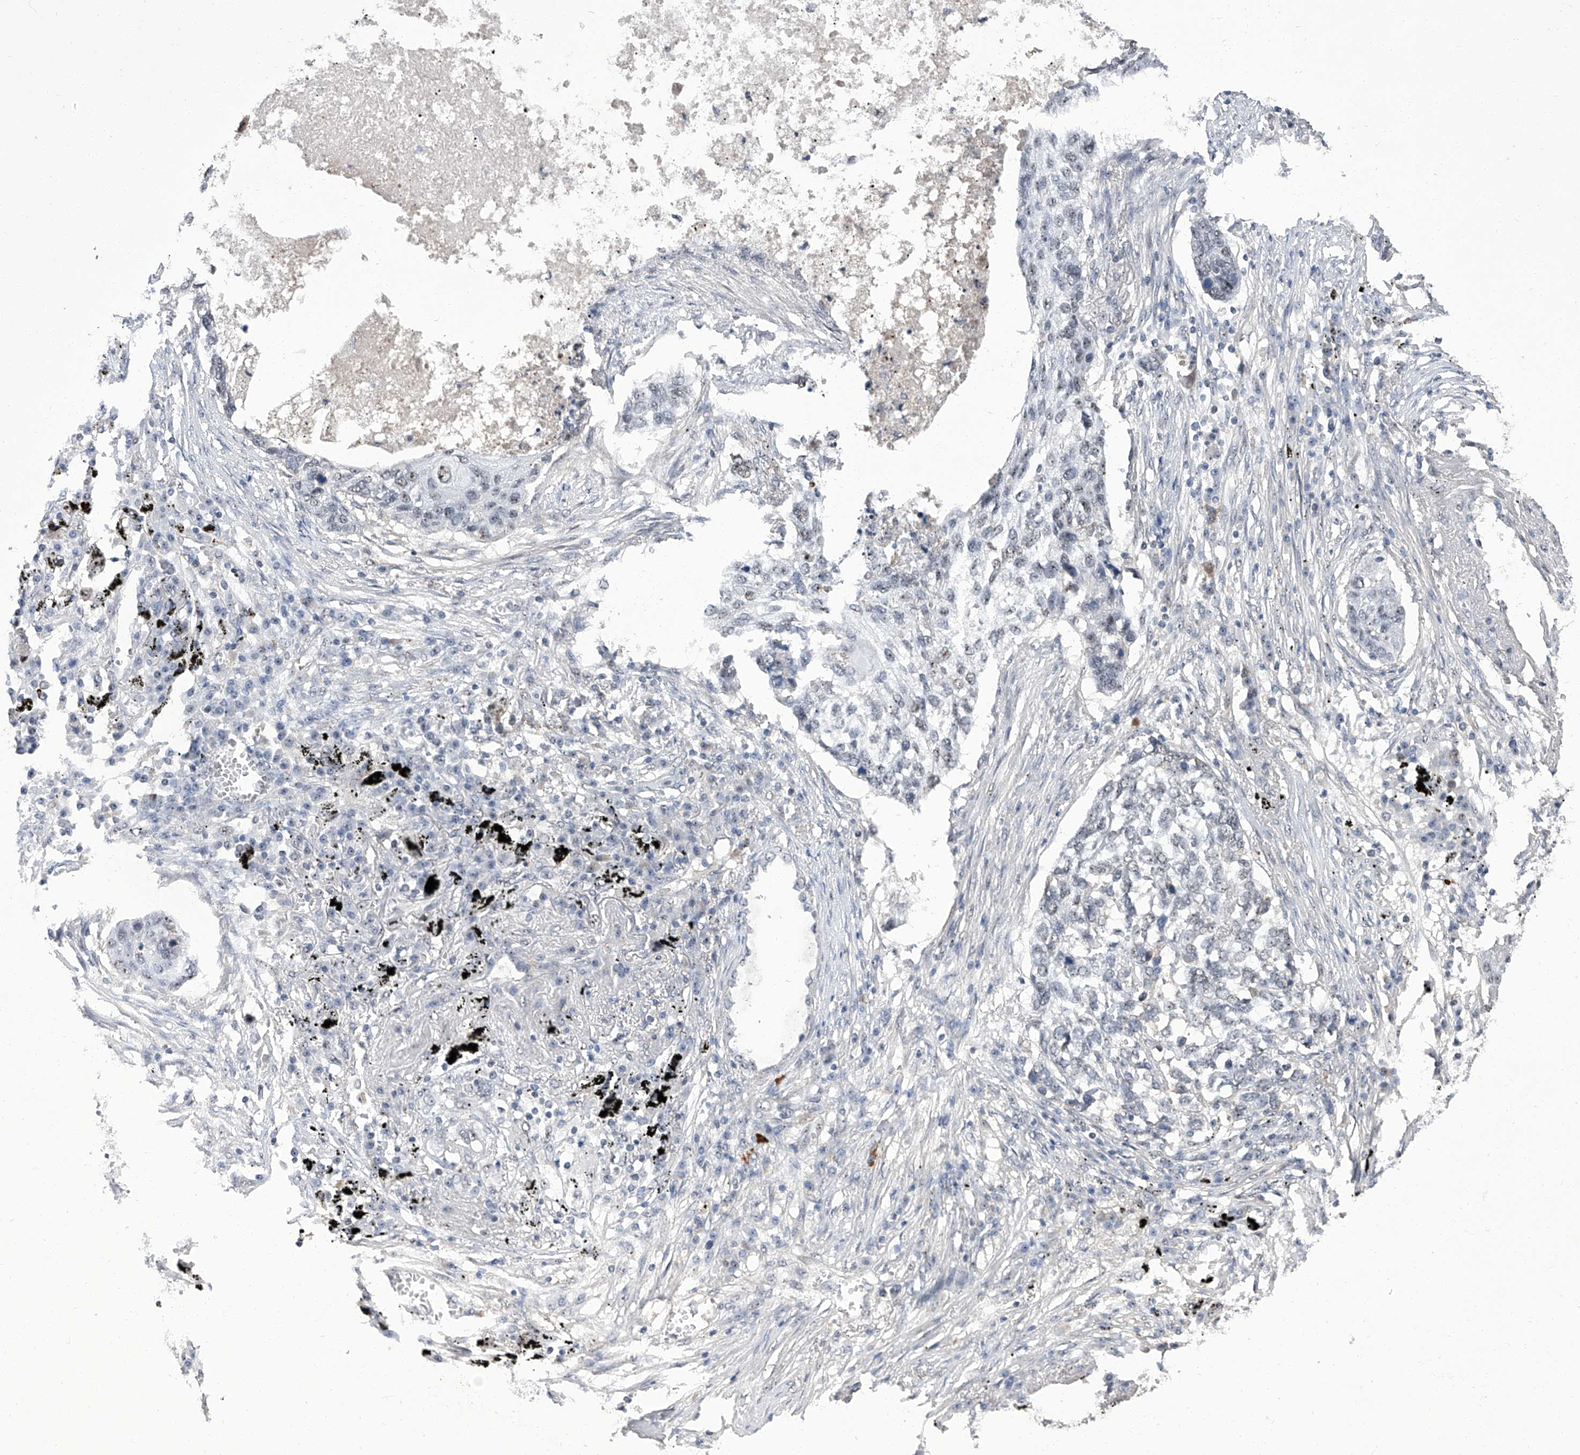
{"staining": {"intensity": "negative", "quantity": "none", "location": "none"}, "tissue": "lung cancer", "cell_type": "Tumor cells", "image_type": "cancer", "snomed": [{"axis": "morphology", "description": "Squamous cell carcinoma, NOS"}, {"axis": "topography", "description": "Lung"}], "caption": "Immunohistochemistry of human lung cancer shows no expression in tumor cells.", "gene": "CMTR1", "patient": {"sex": "female", "age": 63}}